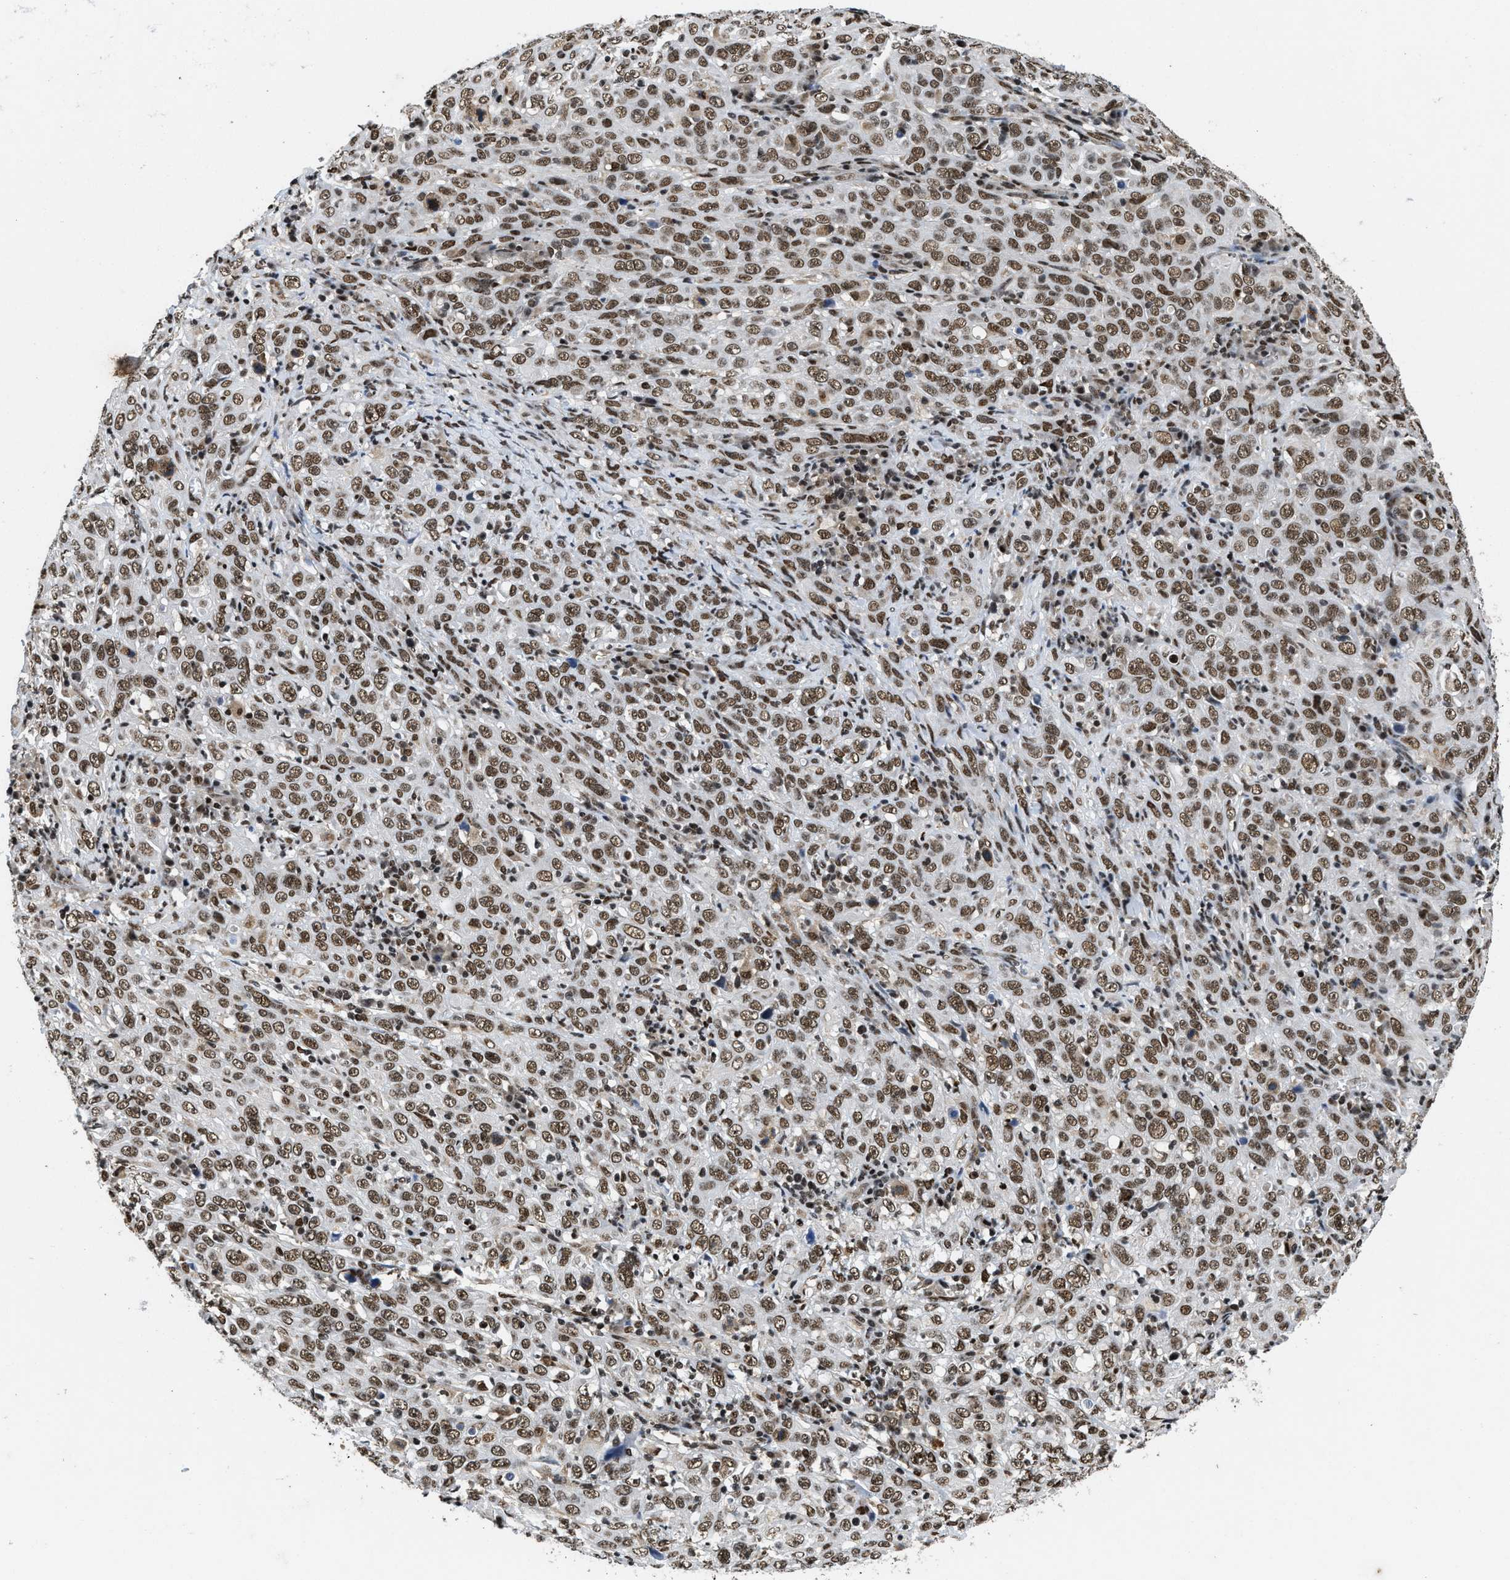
{"staining": {"intensity": "moderate", "quantity": ">75%", "location": "nuclear"}, "tissue": "cervical cancer", "cell_type": "Tumor cells", "image_type": "cancer", "snomed": [{"axis": "morphology", "description": "Squamous cell carcinoma, NOS"}, {"axis": "topography", "description": "Cervix"}], "caption": "Immunohistochemical staining of human cervical cancer (squamous cell carcinoma) reveals medium levels of moderate nuclear expression in about >75% of tumor cells. (Stains: DAB (3,3'-diaminobenzidine) in brown, nuclei in blue, Microscopy: brightfield microscopy at high magnification).", "gene": "SAFB", "patient": {"sex": "female", "age": 46}}